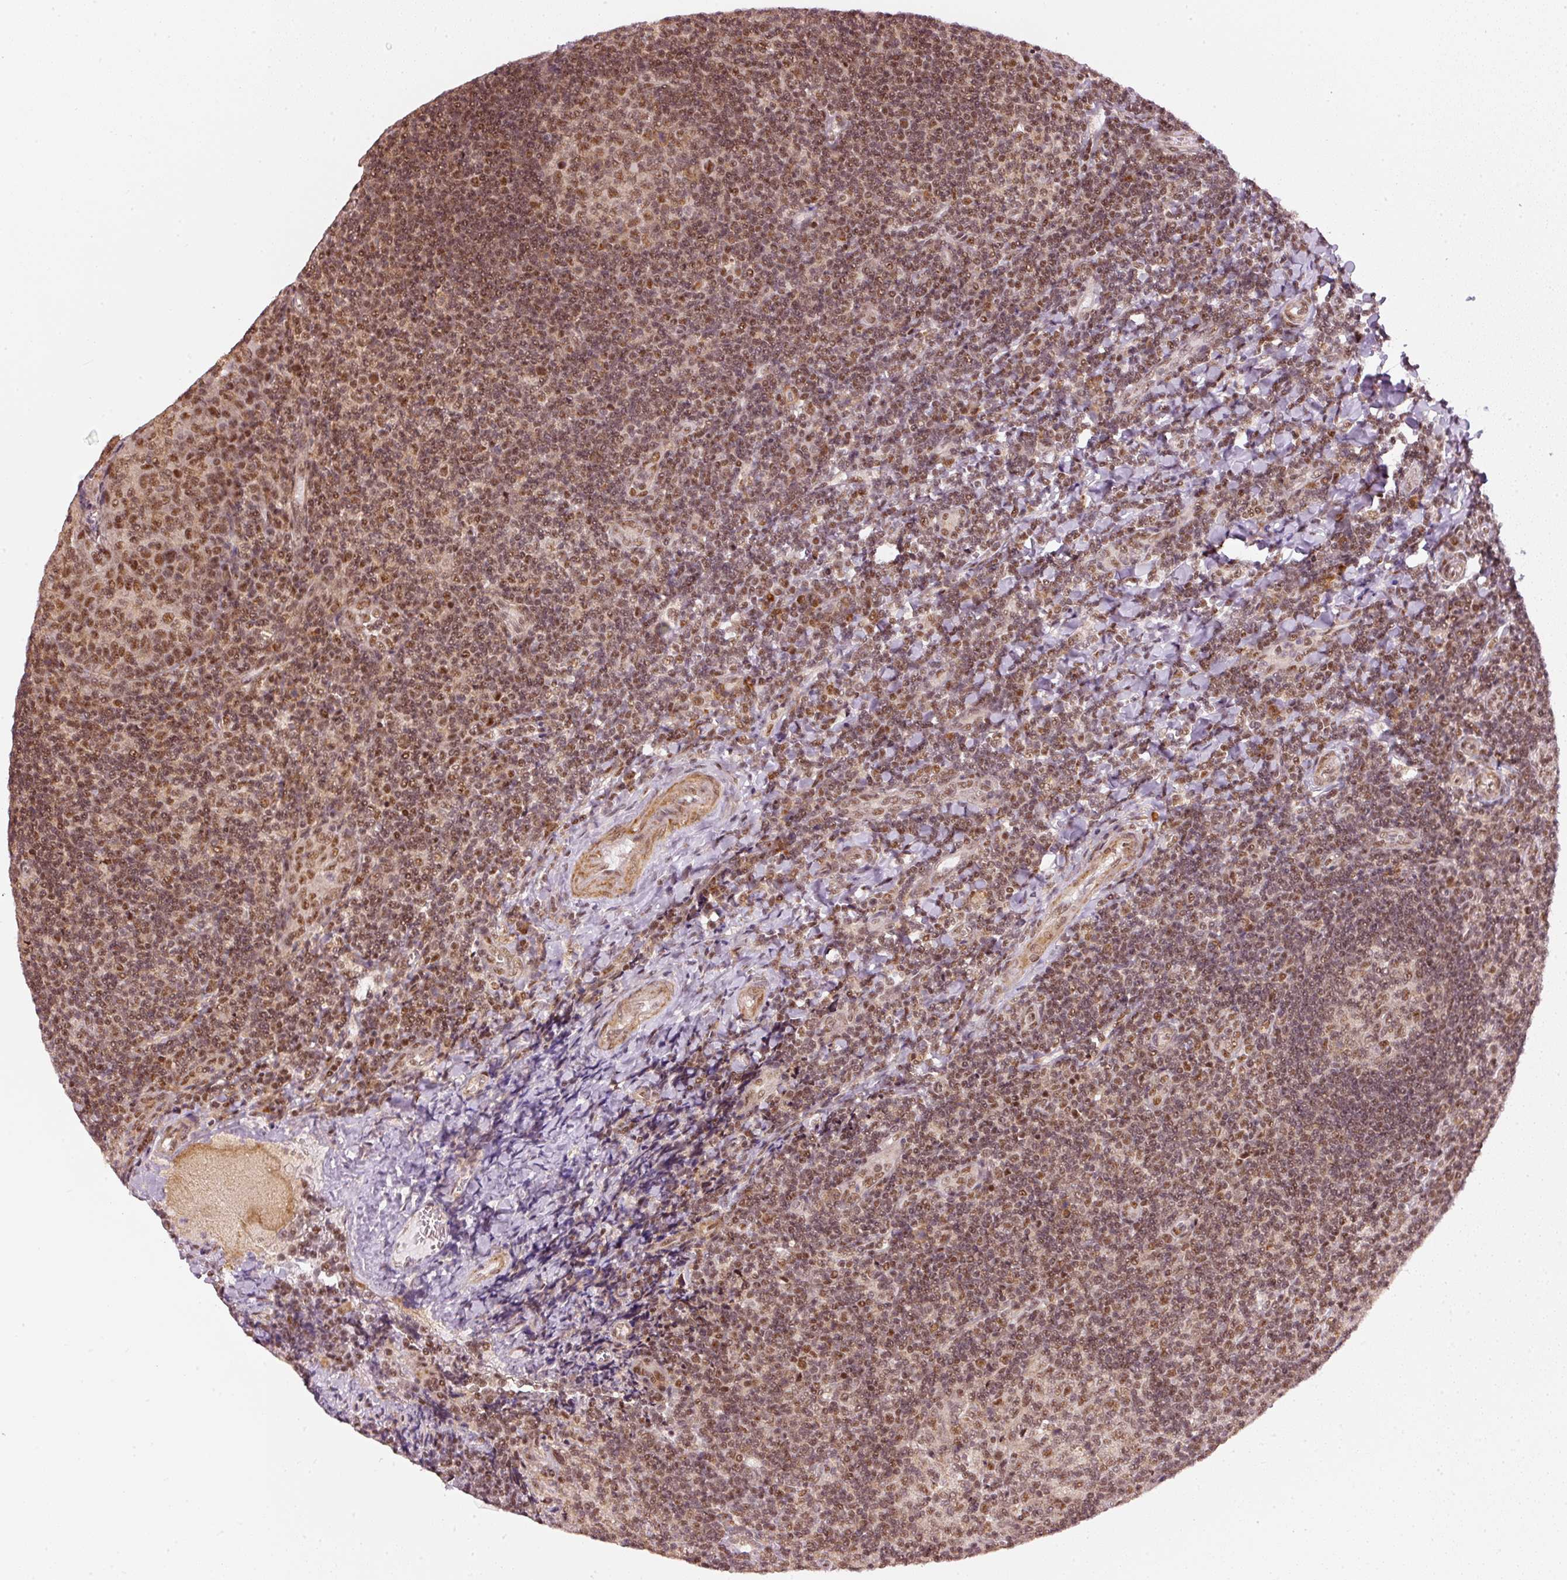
{"staining": {"intensity": "moderate", "quantity": ">75%", "location": "nuclear"}, "tissue": "tonsil", "cell_type": "Germinal center cells", "image_type": "normal", "snomed": [{"axis": "morphology", "description": "Normal tissue, NOS"}, {"axis": "topography", "description": "Tonsil"}], "caption": "IHC (DAB) staining of benign human tonsil reveals moderate nuclear protein expression in approximately >75% of germinal center cells.", "gene": "THOC6", "patient": {"sex": "male", "age": 17}}